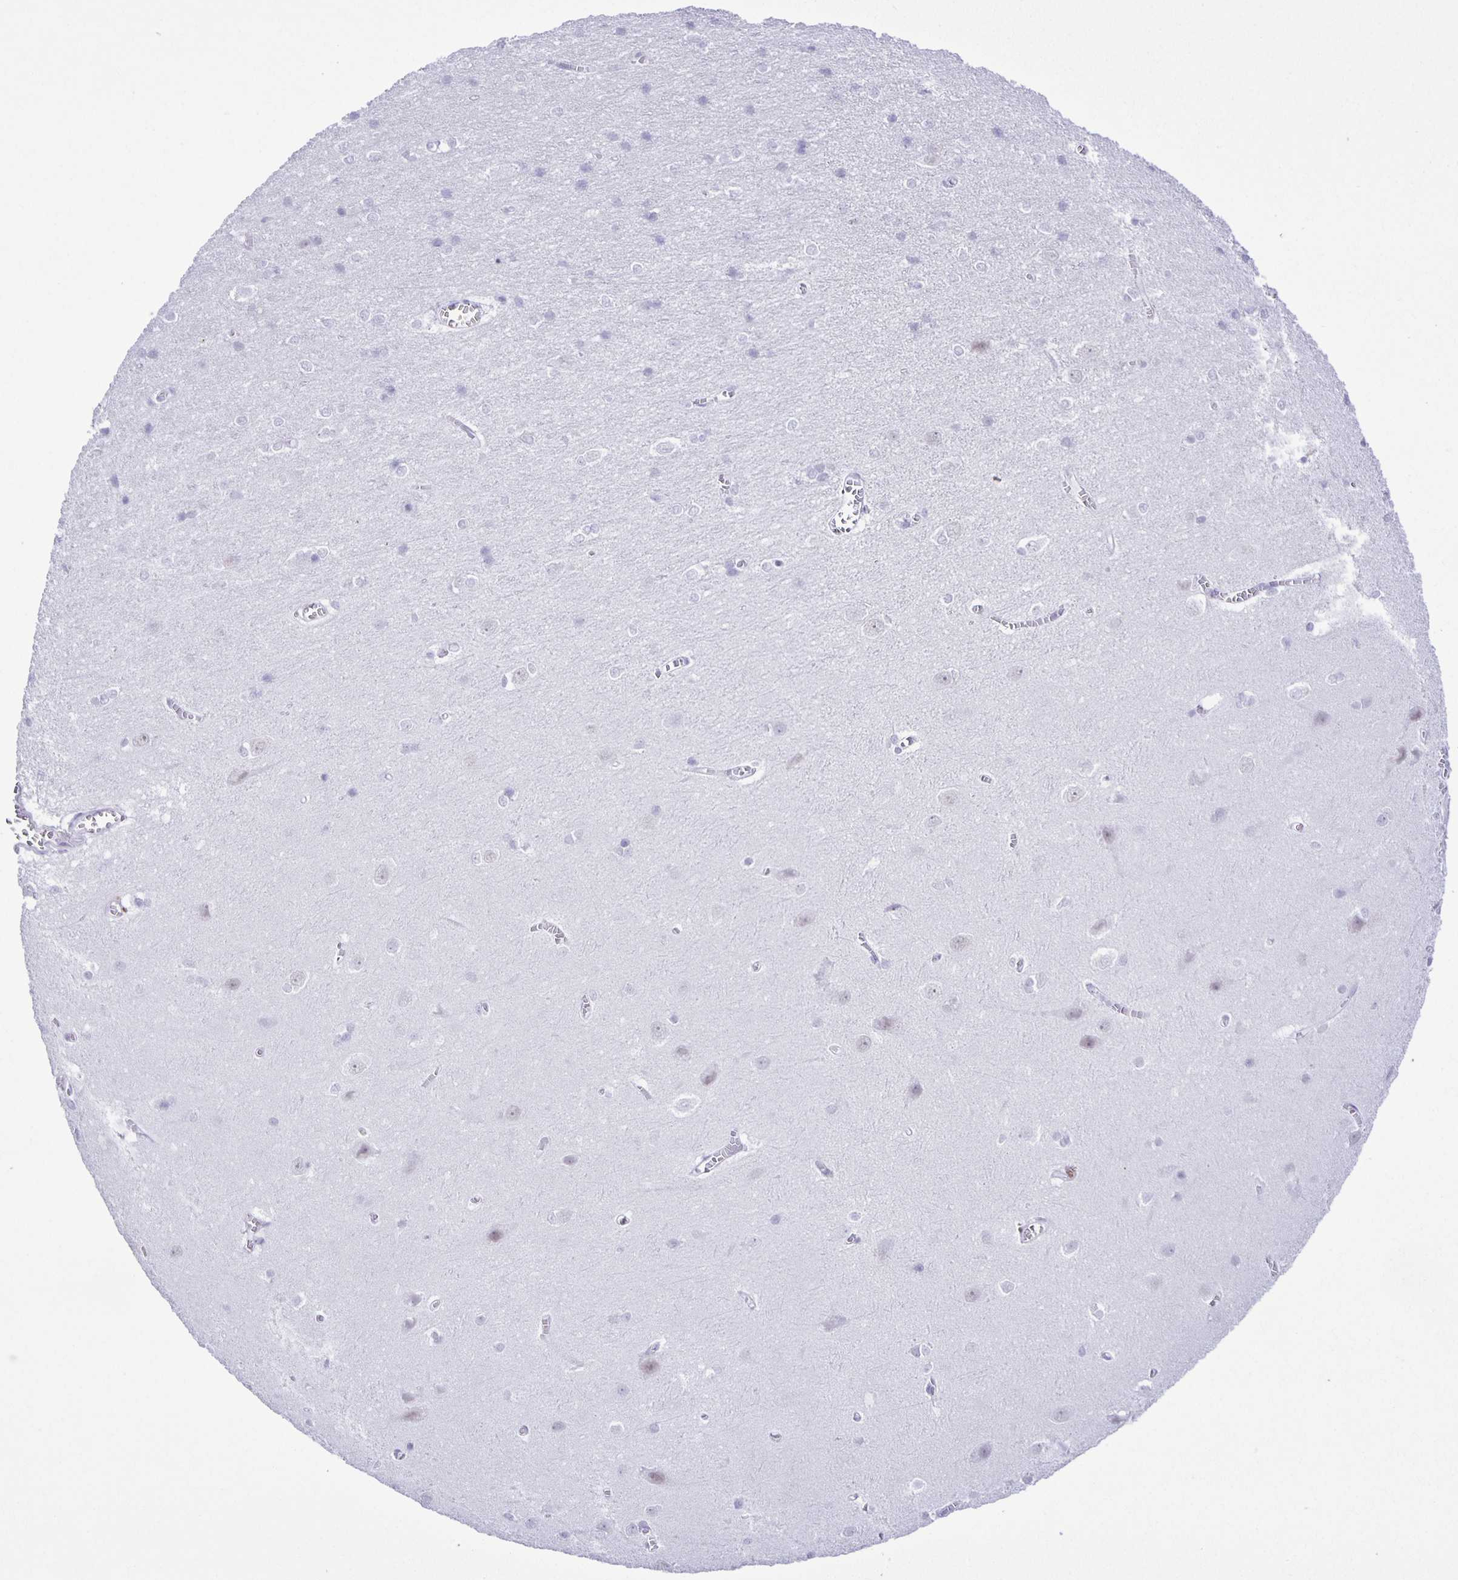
{"staining": {"intensity": "negative", "quantity": "none", "location": "none"}, "tissue": "cerebral cortex", "cell_type": "Endothelial cells", "image_type": "normal", "snomed": [{"axis": "morphology", "description": "Normal tissue, NOS"}, {"axis": "topography", "description": "Cerebral cortex"}], "caption": "The micrograph demonstrates no staining of endothelial cells in normal cerebral cortex. The staining was performed using DAB (3,3'-diaminobenzidine) to visualize the protein expression in brown, while the nuclei were stained in blue with hematoxylin (Magnification: 20x).", "gene": "EZHIP", "patient": {"sex": "male", "age": 37}}